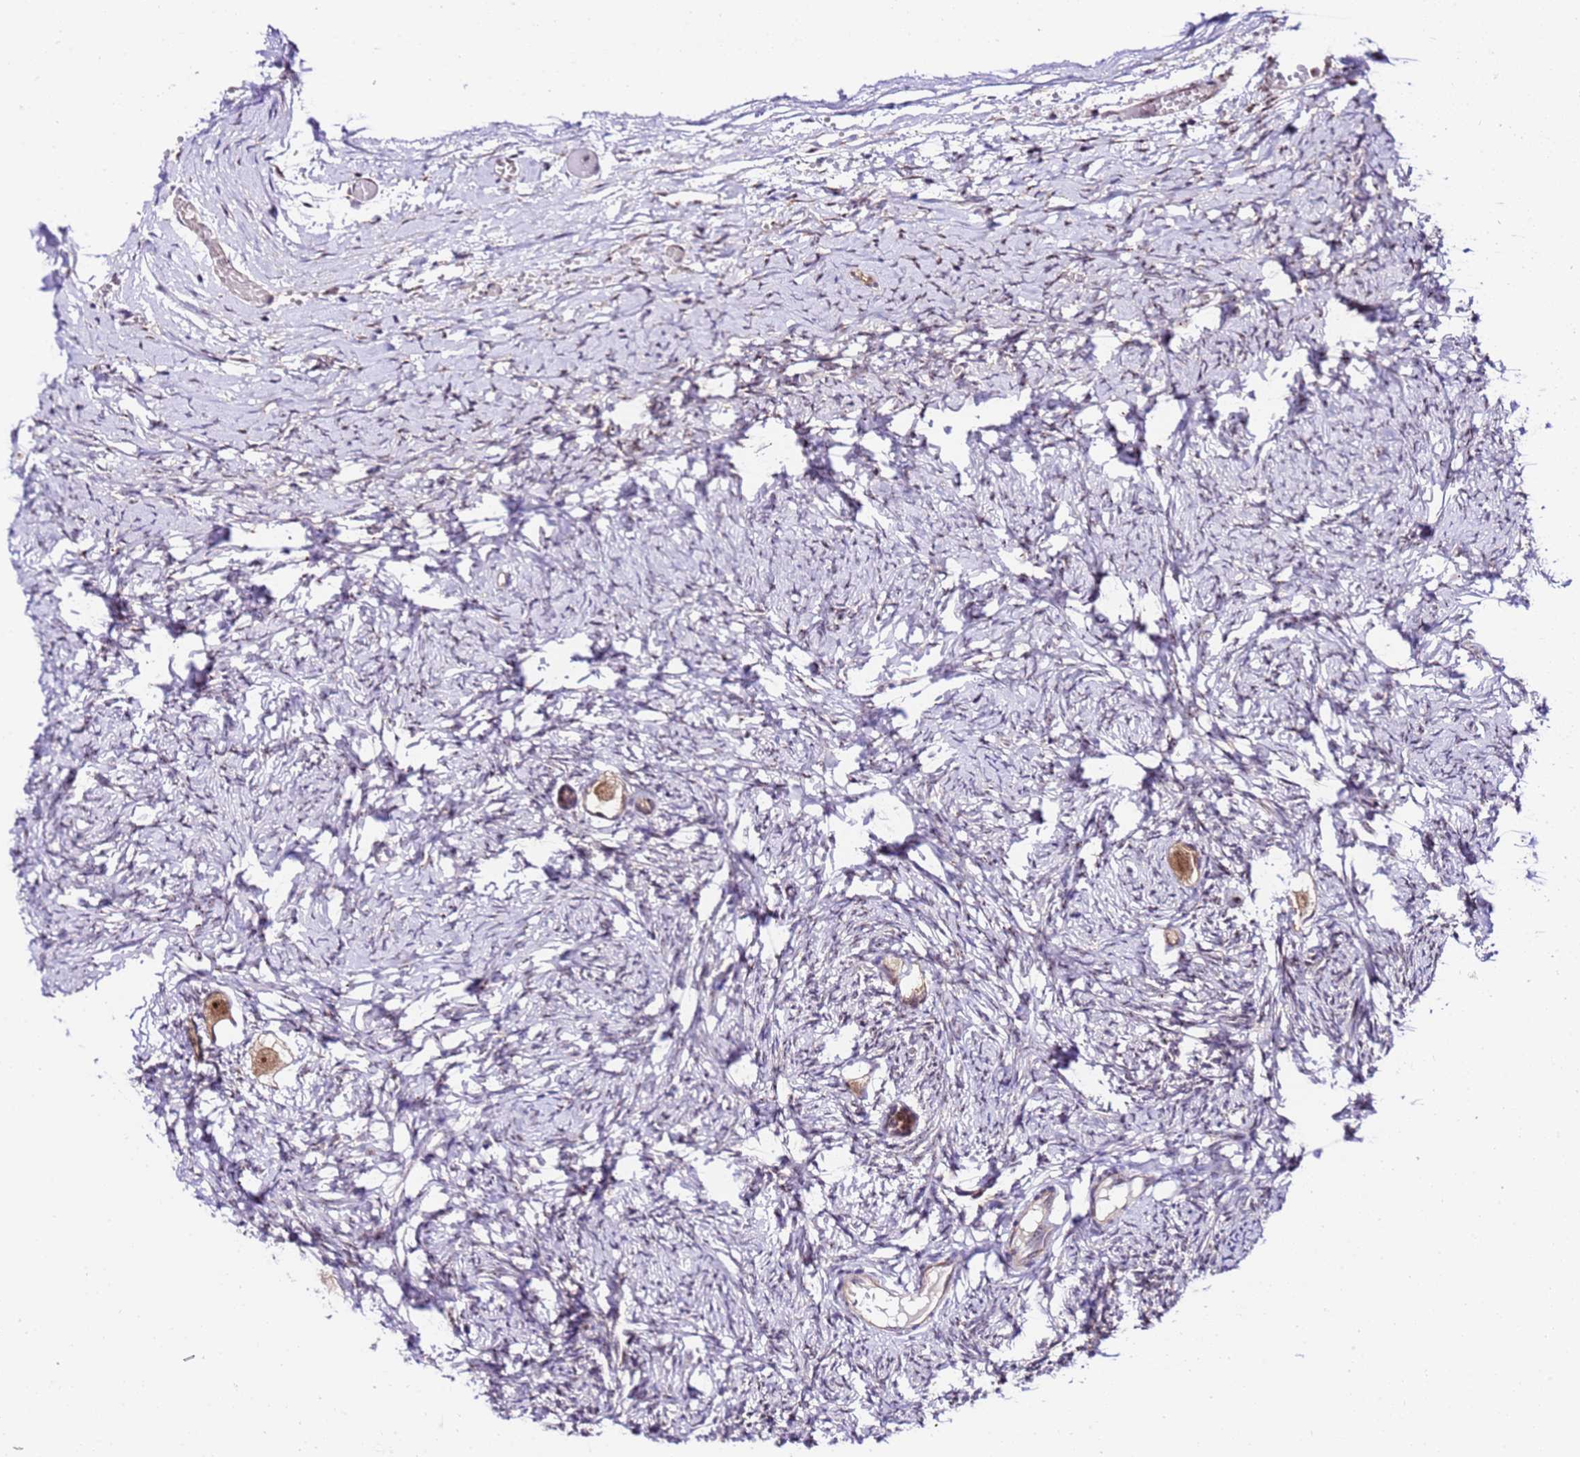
{"staining": {"intensity": "moderate", "quantity": ">75%", "location": "cytoplasmic/membranous,nuclear"}, "tissue": "ovary", "cell_type": "Follicle cells", "image_type": "normal", "snomed": [{"axis": "morphology", "description": "Normal tissue, NOS"}, {"axis": "topography", "description": "Ovary"}], "caption": "Brown immunohistochemical staining in unremarkable human ovary reveals moderate cytoplasmic/membranous,nuclear expression in approximately >75% of follicle cells.", "gene": "SLX4IP", "patient": {"sex": "female", "age": 27}}